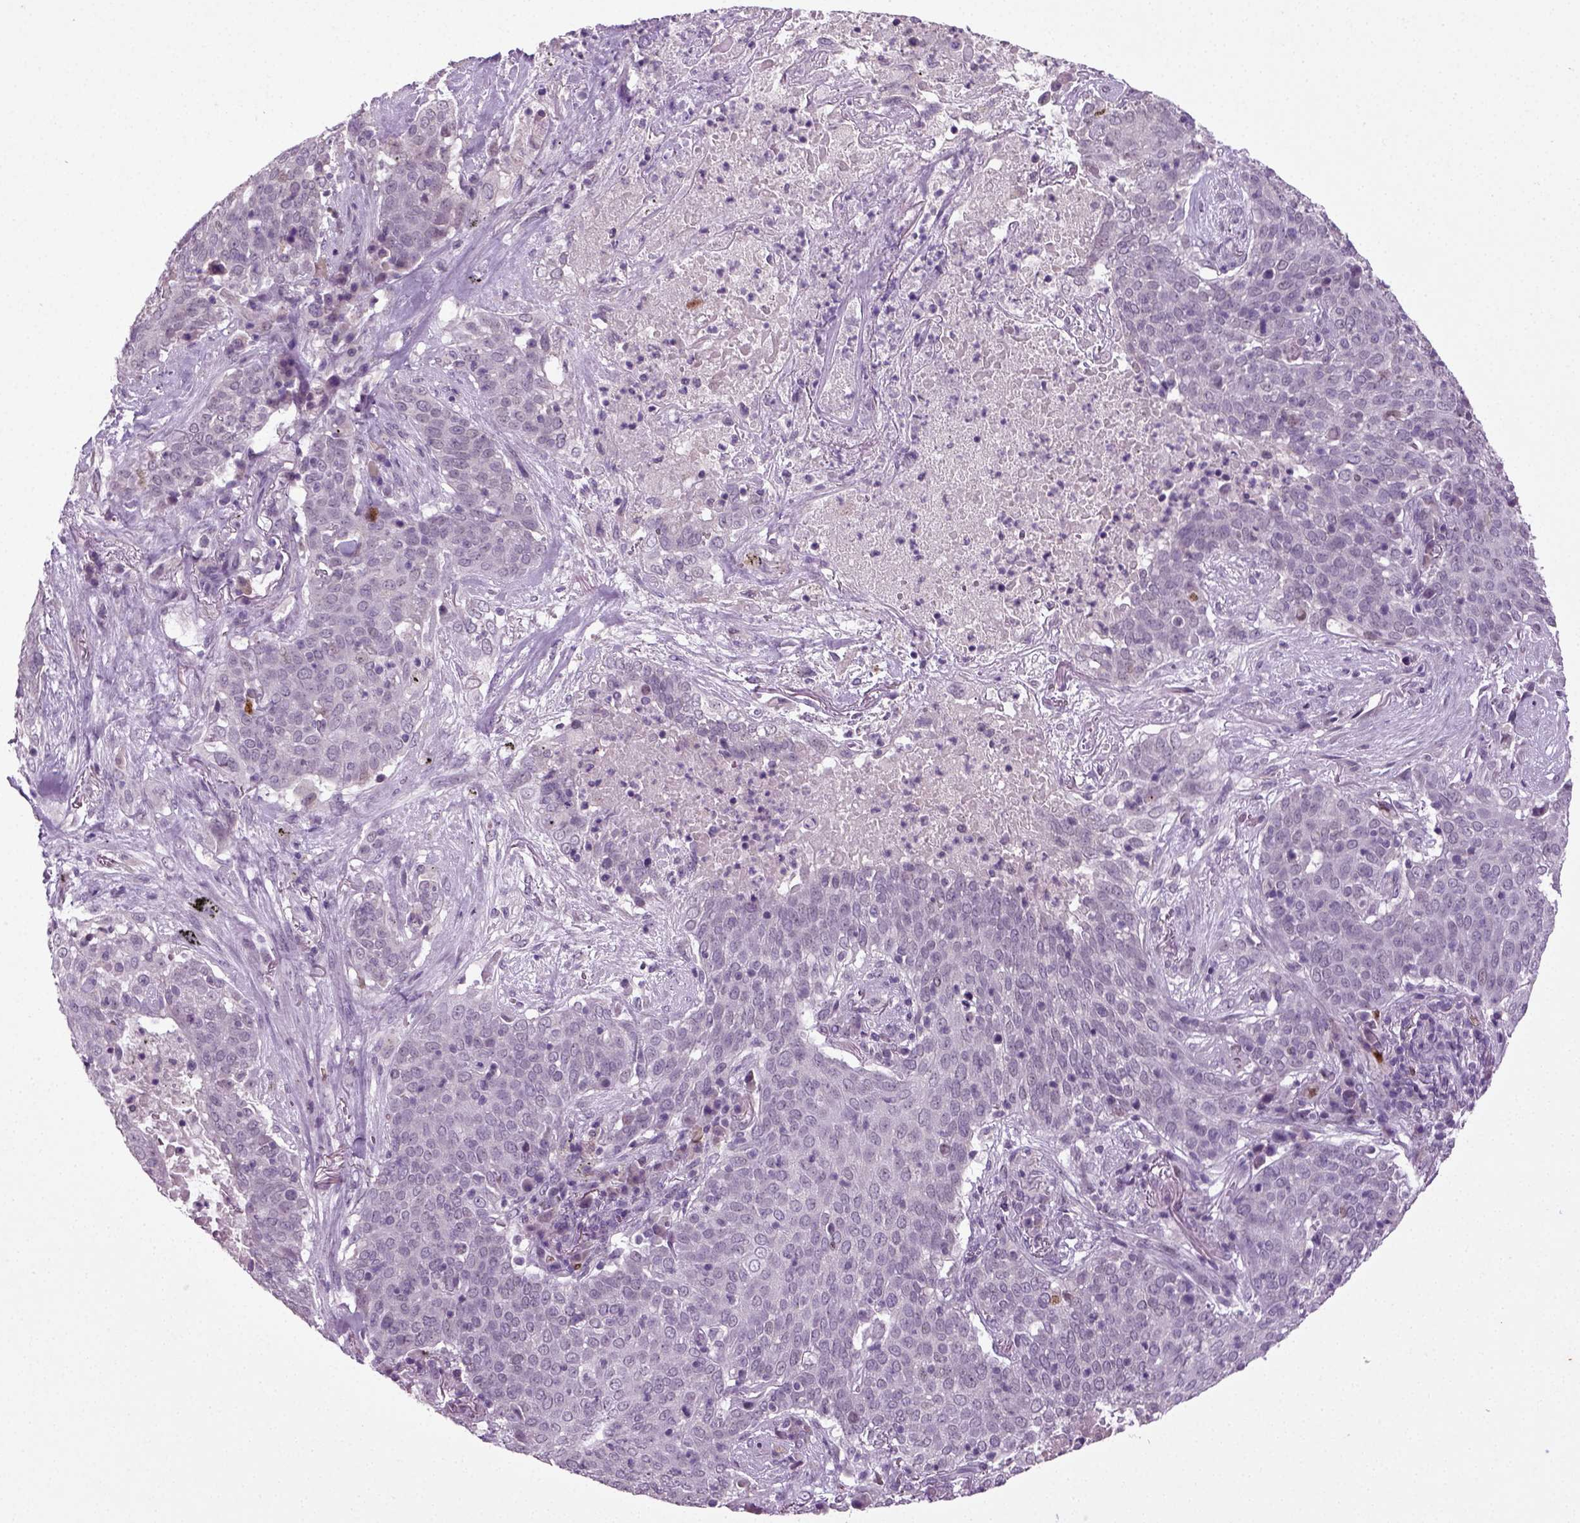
{"staining": {"intensity": "negative", "quantity": "none", "location": "none"}, "tissue": "lung cancer", "cell_type": "Tumor cells", "image_type": "cancer", "snomed": [{"axis": "morphology", "description": "Squamous cell carcinoma, NOS"}, {"axis": "topography", "description": "Lung"}], "caption": "This image is of squamous cell carcinoma (lung) stained with immunohistochemistry to label a protein in brown with the nuclei are counter-stained blue. There is no expression in tumor cells.", "gene": "SYNGAP1", "patient": {"sex": "male", "age": 82}}